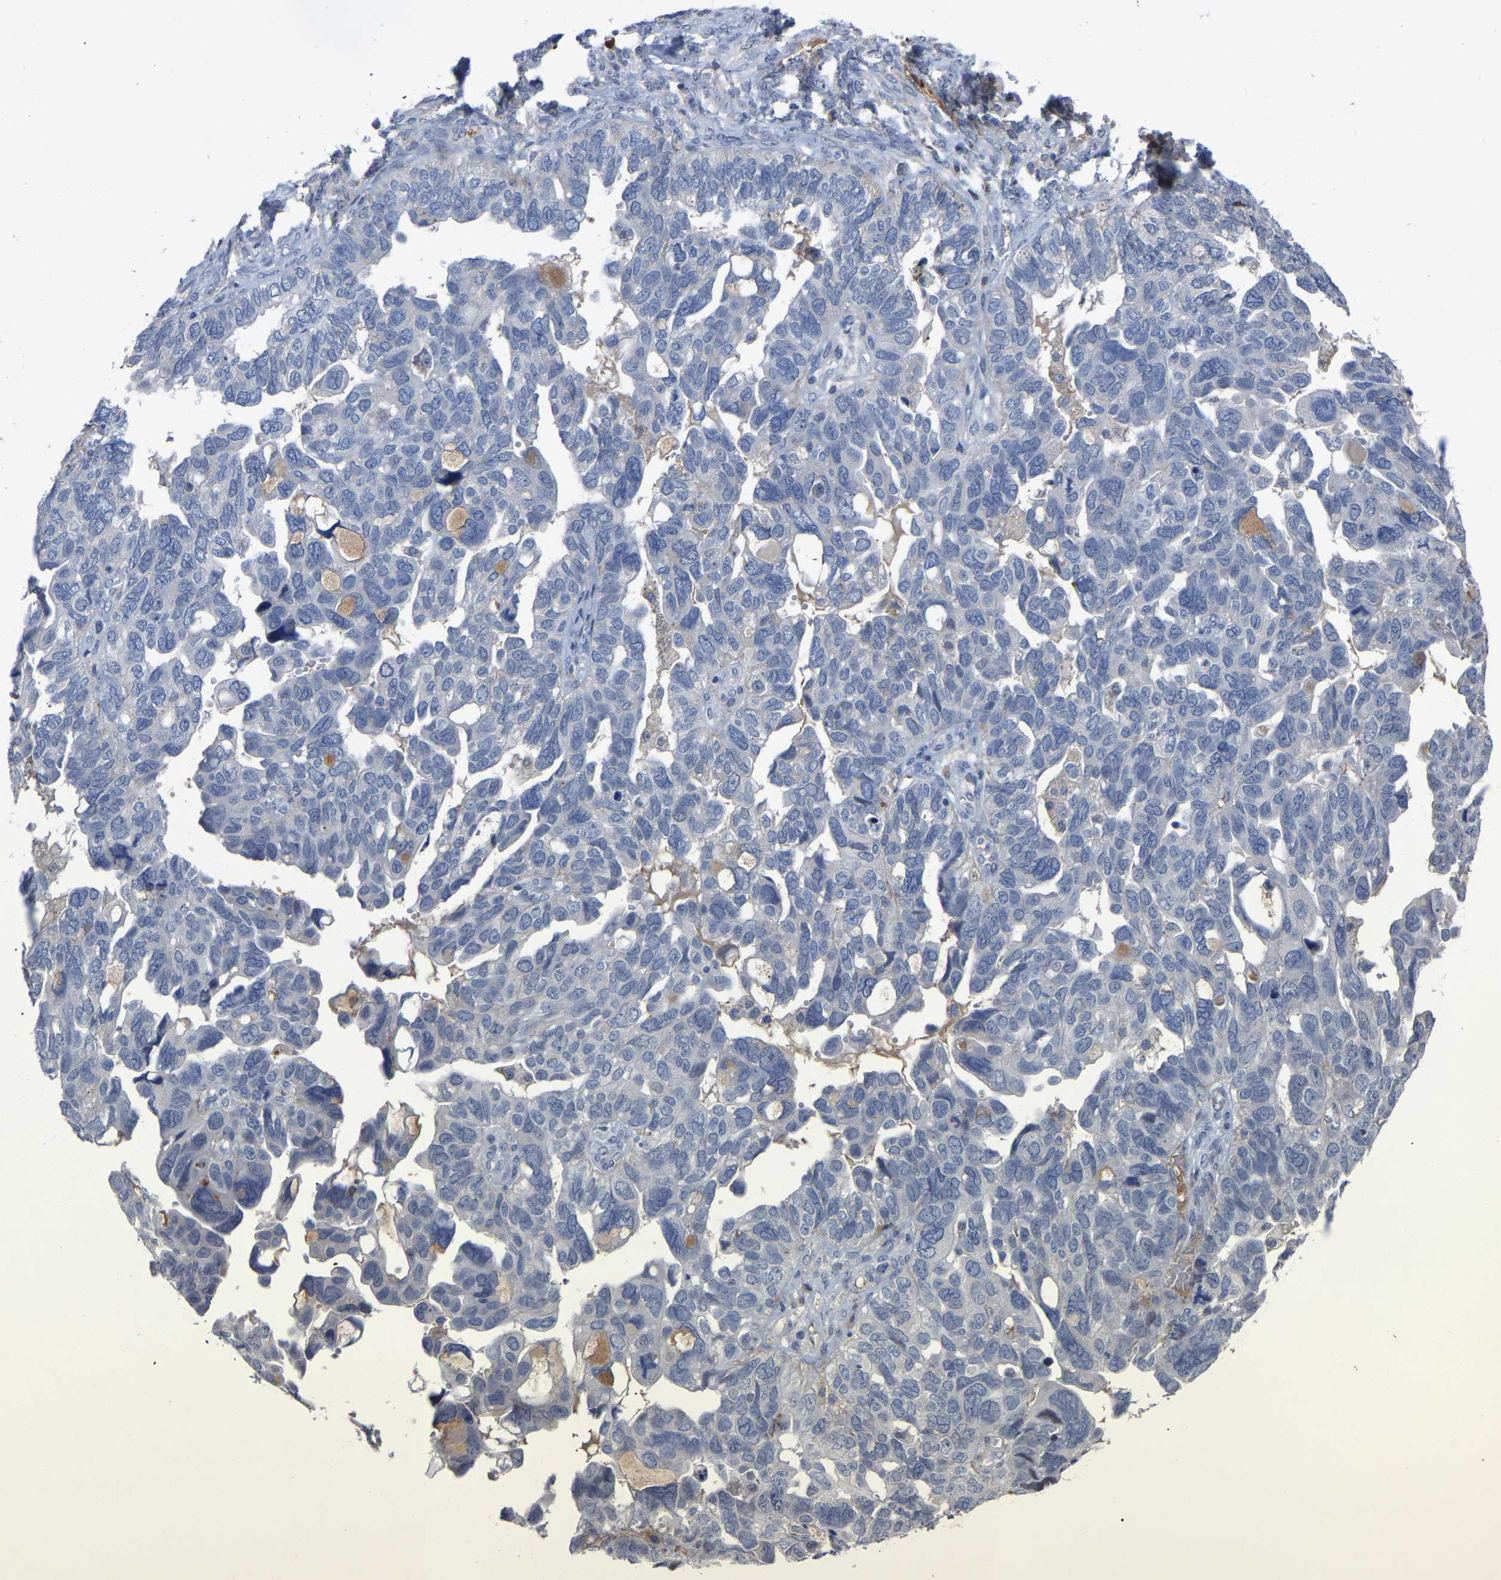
{"staining": {"intensity": "negative", "quantity": "none", "location": "none"}, "tissue": "ovarian cancer", "cell_type": "Tumor cells", "image_type": "cancer", "snomed": [{"axis": "morphology", "description": "Cystadenocarcinoma, serous, NOS"}, {"axis": "topography", "description": "Ovary"}], "caption": "Immunohistochemical staining of ovarian serous cystadenocarcinoma exhibits no significant staining in tumor cells. (DAB (3,3'-diaminobenzidine) IHC, high magnification).", "gene": "SMPD2", "patient": {"sex": "female", "age": 79}}